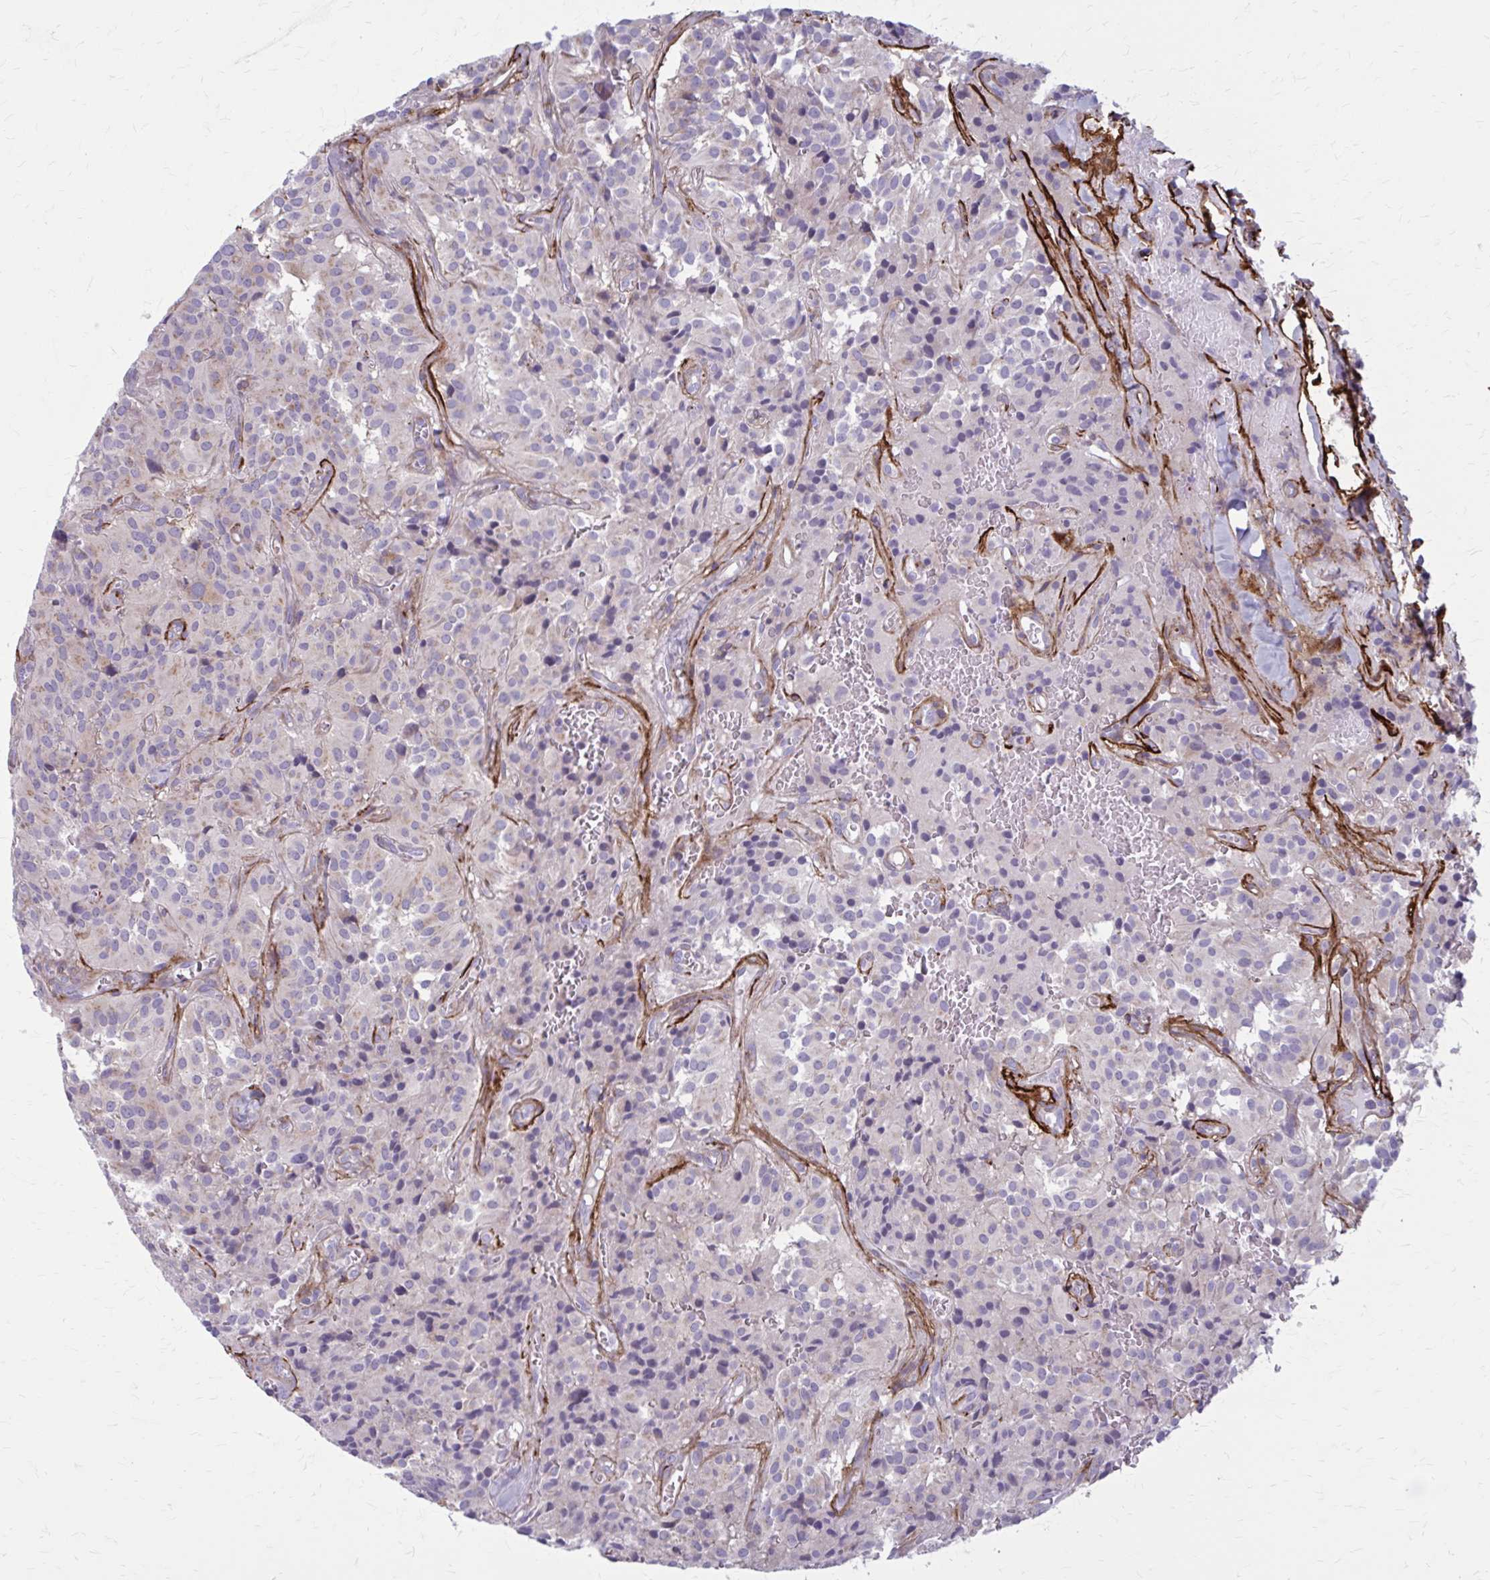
{"staining": {"intensity": "negative", "quantity": "none", "location": "none"}, "tissue": "glioma", "cell_type": "Tumor cells", "image_type": "cancer", "snomed": [{"axis": "morphology", "description": "Glioma, malignant, Low grade"}, {"axis": "topography", "description": "Brain"}], "caption": "Human glioma stained for a protein using immunohistochemistry (IHC) reveals no staining in tumor cells.", "gene": "AKAP12", "patient": {"sex": "male", "age": 42}}